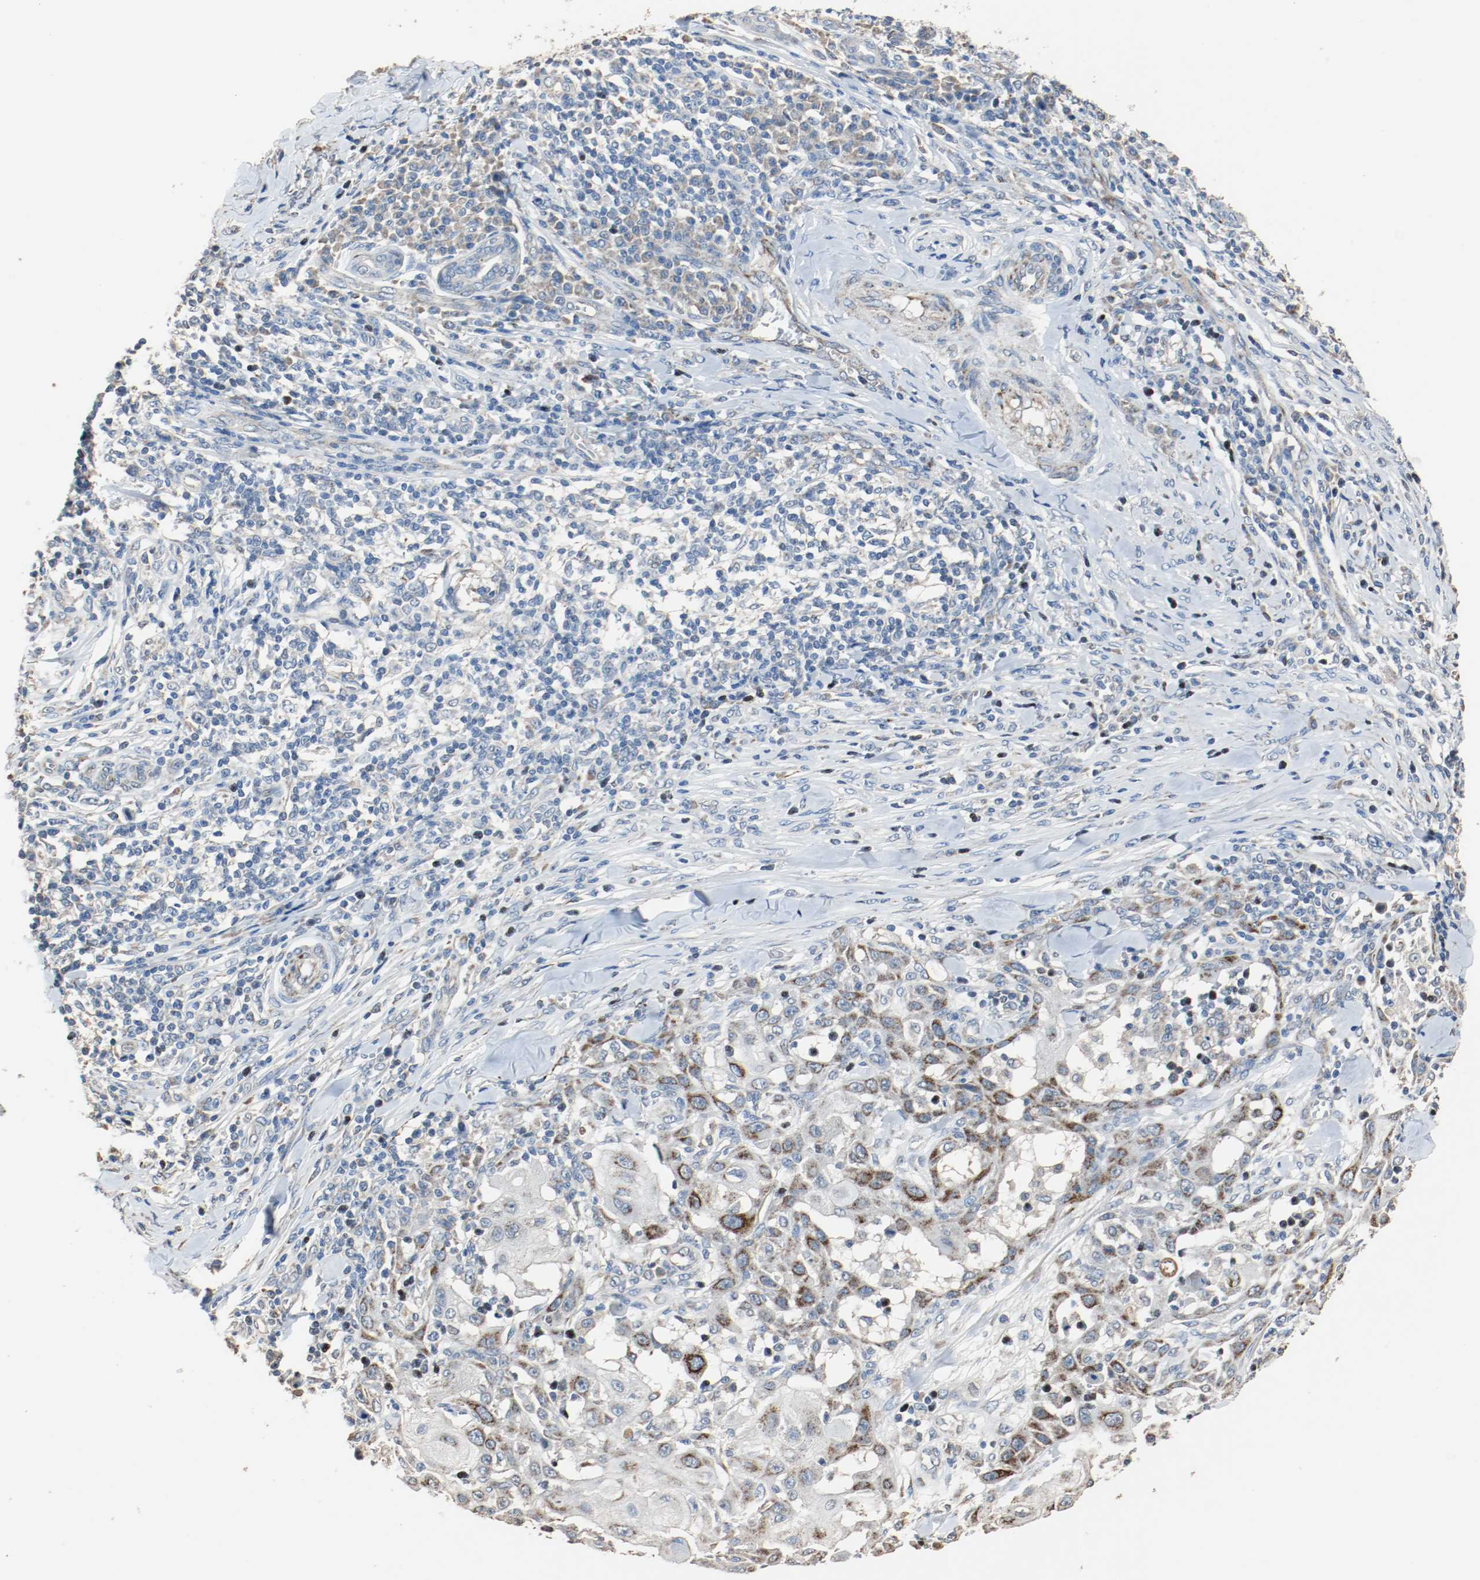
{"staining": {"intensity": "strong", "quantity": "25%-75%", "location": "cytoplasmic/membranous"}, "tissue": "skin cancer", "cell_type": "Tumor cells", "image_type": "cancer", "snomed": [{"axis": "morphology", "description": "Squamous cell carcinoma, NOS"}, {"axis": "topography", "description": "Skin"}], "caption": "Brown immunohistochemical staining in skin cancer (squamous cell carcinoma) displays strong cytoplasmic/membranous staining in about 25%-75% of tumor cells. Using DAB (3,3'-diaminobenzidine) (brown) and hematoxylin (blue) stains, captured at high magnification using brightfield microscopy.", "gene": "ALDH4A1", "patient": {"sex": "male", "age": 24}}